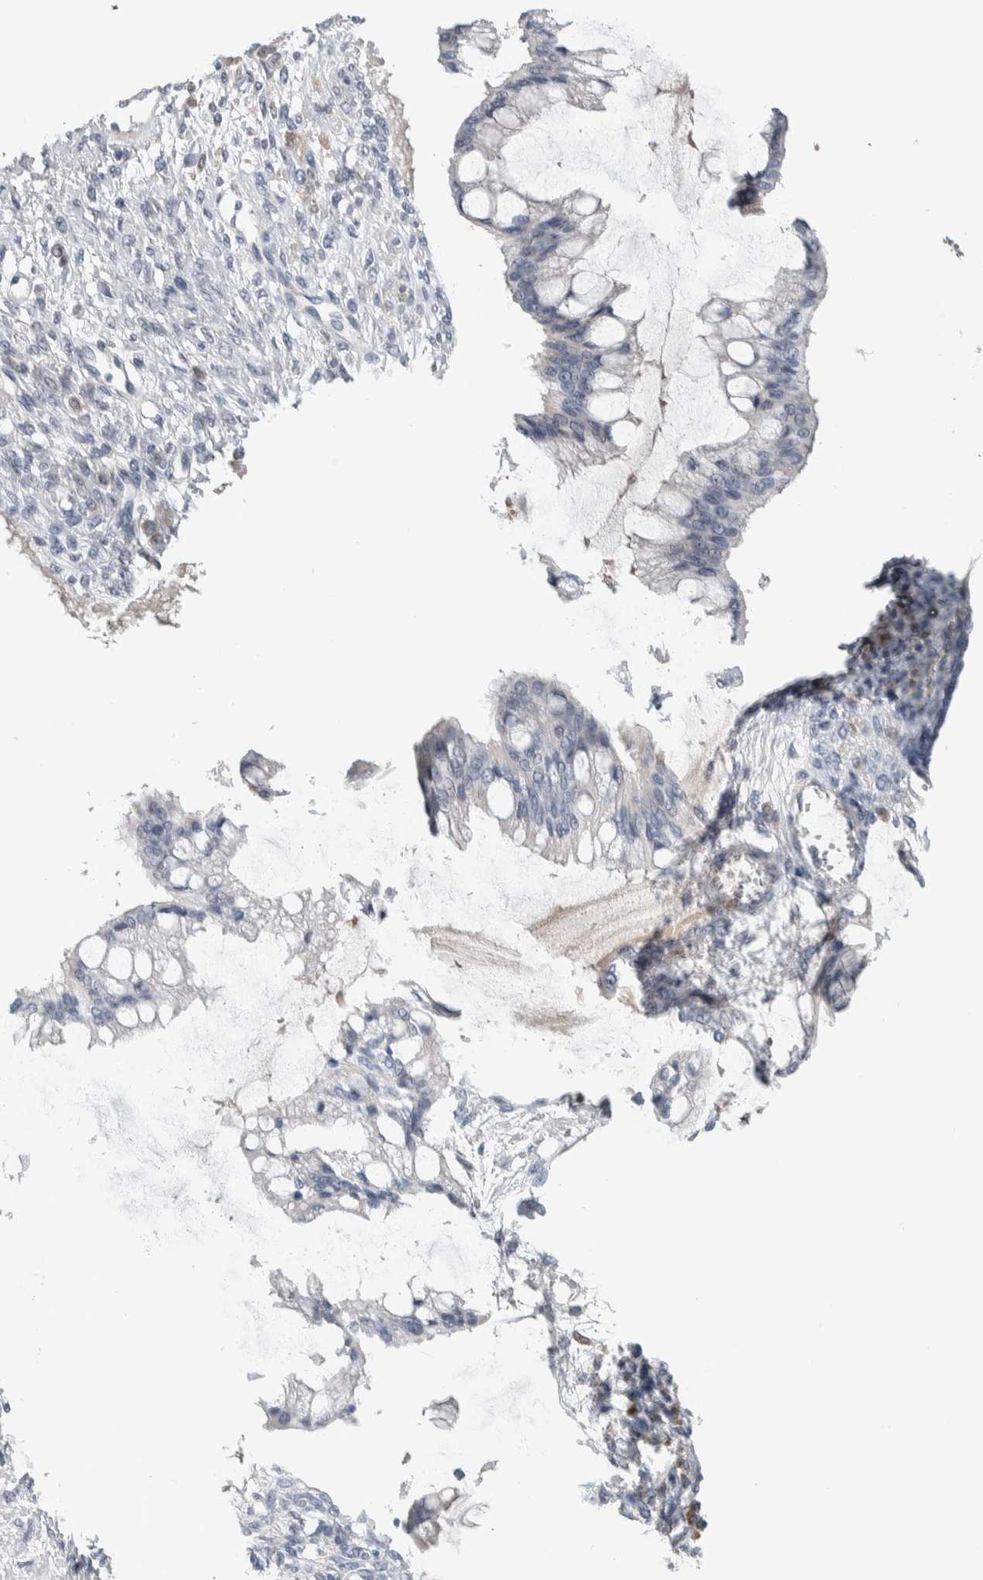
{"staining": {"intensity": "negative", "quantity": "none", "location": "none"}, "tissue": "ovarian cancer", "cell_type": "Tumor cells", "image_type": "cancer", "snomed": [{"axis": "morphology", "description": "Cystadenocarcinoma, mucinous, NOS"}, {"axis": "topography", "description": "Ovary"}], "caption": "There is no significant staining in tumor cells of ovarian cancer. (Stains: DAB (3,3'-diaminobenzidine) immunohistochemistry (IHC) with hematoxylin counter stain, Microscopy: brightfield microscopy at high magnification).", "gene": "TMEM102", "patient": {"sex": "female", "age": 73}}